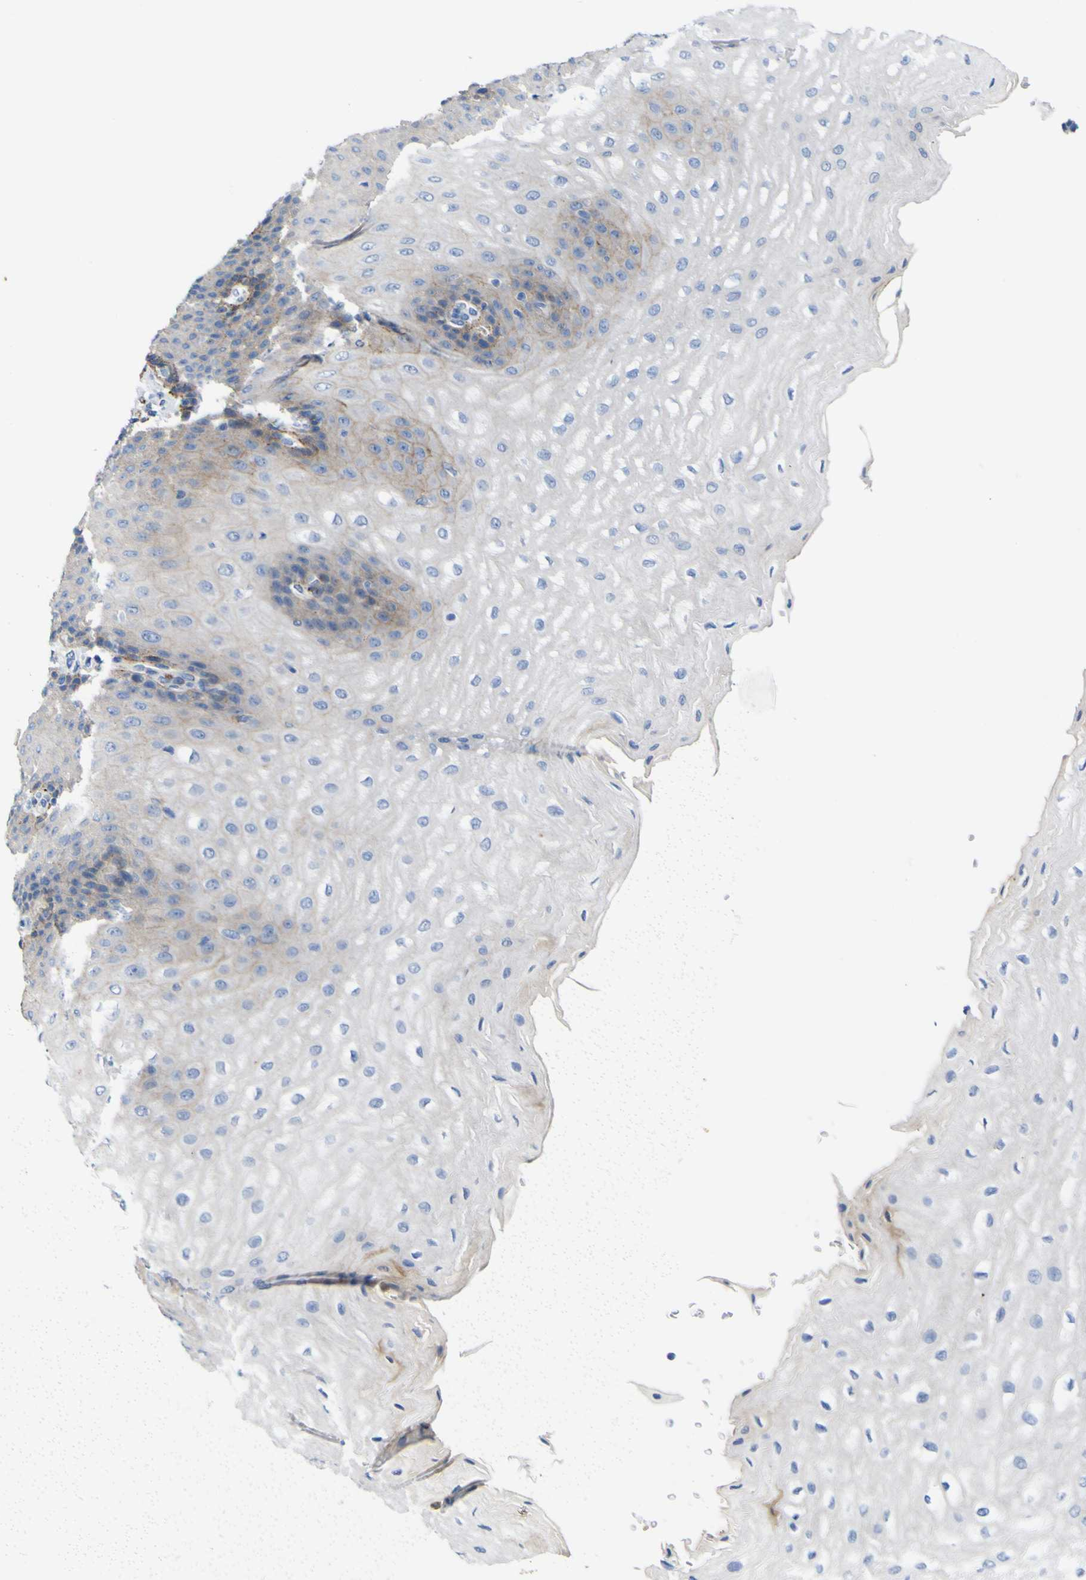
{"staining": {"intensity": "moderate", "quantity": "<25%", "location": "cytoplasmic/membranous"}, "tissue": "esophagus", "cell_type": "Squamous epithelial cells", "image_type": "normal", "snomed": [{"axis": "morphology", "description": "Normal tissue, NOS"}, {"axis": "topography", "description": "Esophagus"}], "caption": "Immunohistochemistry (IHC) staining of benign esophagus, which demonstrates low levels of moderate cytoplasmic/membranous expression in approximately <25% of squamous epithelial cells indicating moderate cytoplasmic/membranous protein staining. The staining was performed using DAB (brown) for protein detection and nuclei were counterstained in hematoxylin (blue).", "gene": "PTPRF", "patient": {"sex": "male", "age": 54}}